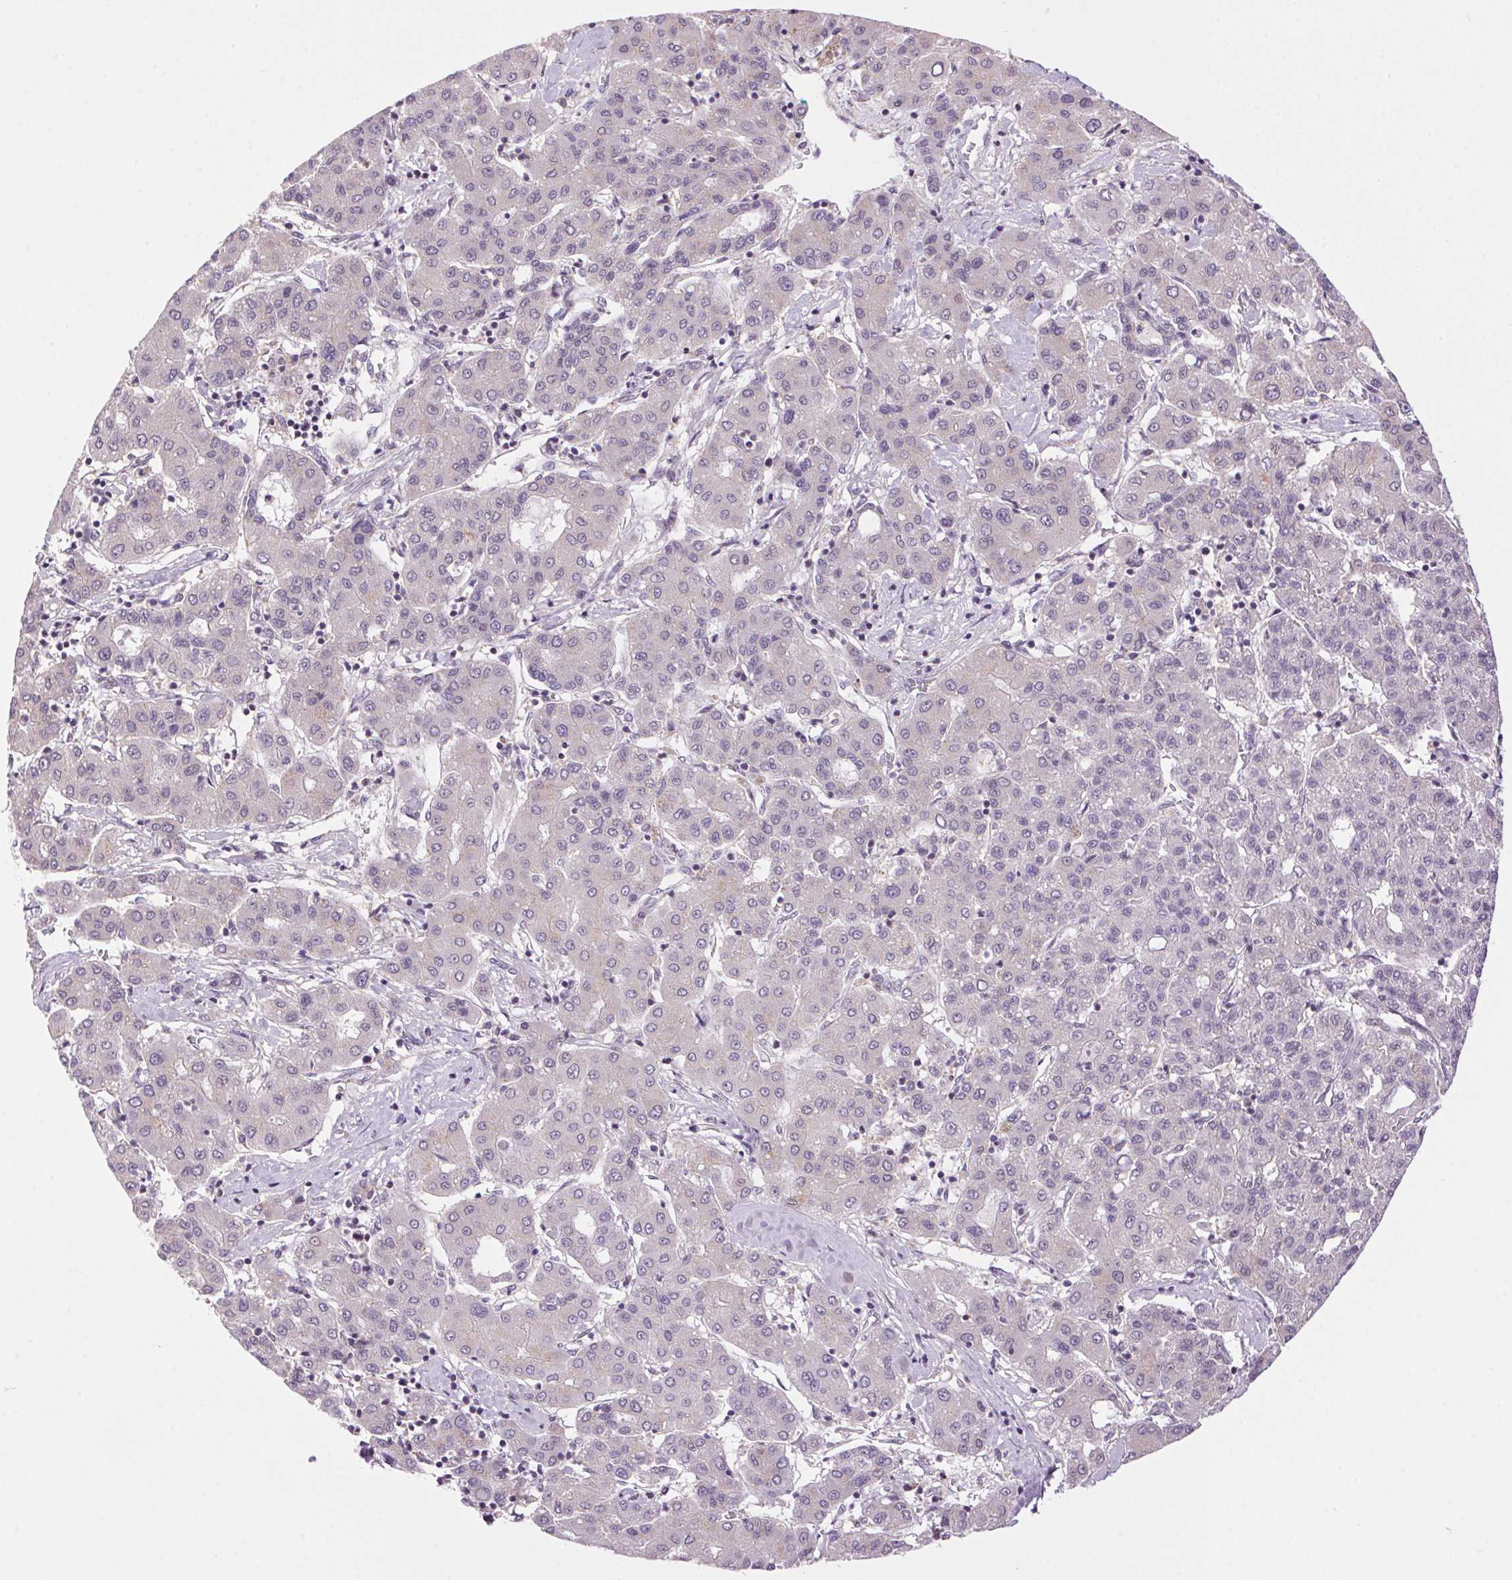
{"staining": {"intensity": "negative", "quantity": "none", "location": "none"}, "tissue": "liver cancer", "cell_type": "Tumor cells", "image_type": "cancer", "snomed": [{"axis": "morphology", "description": "Carcinoma, Hepatocellular, NOS"}, {"axis": "topography", "description": "Liver"}], "caption": "Liver hepatocellular carcinoma was stained to show a protein in brown. There is no significant expression in tumor cells.", "gene": "SMIM13", "patient": {"sex": "male", "age": 65}}